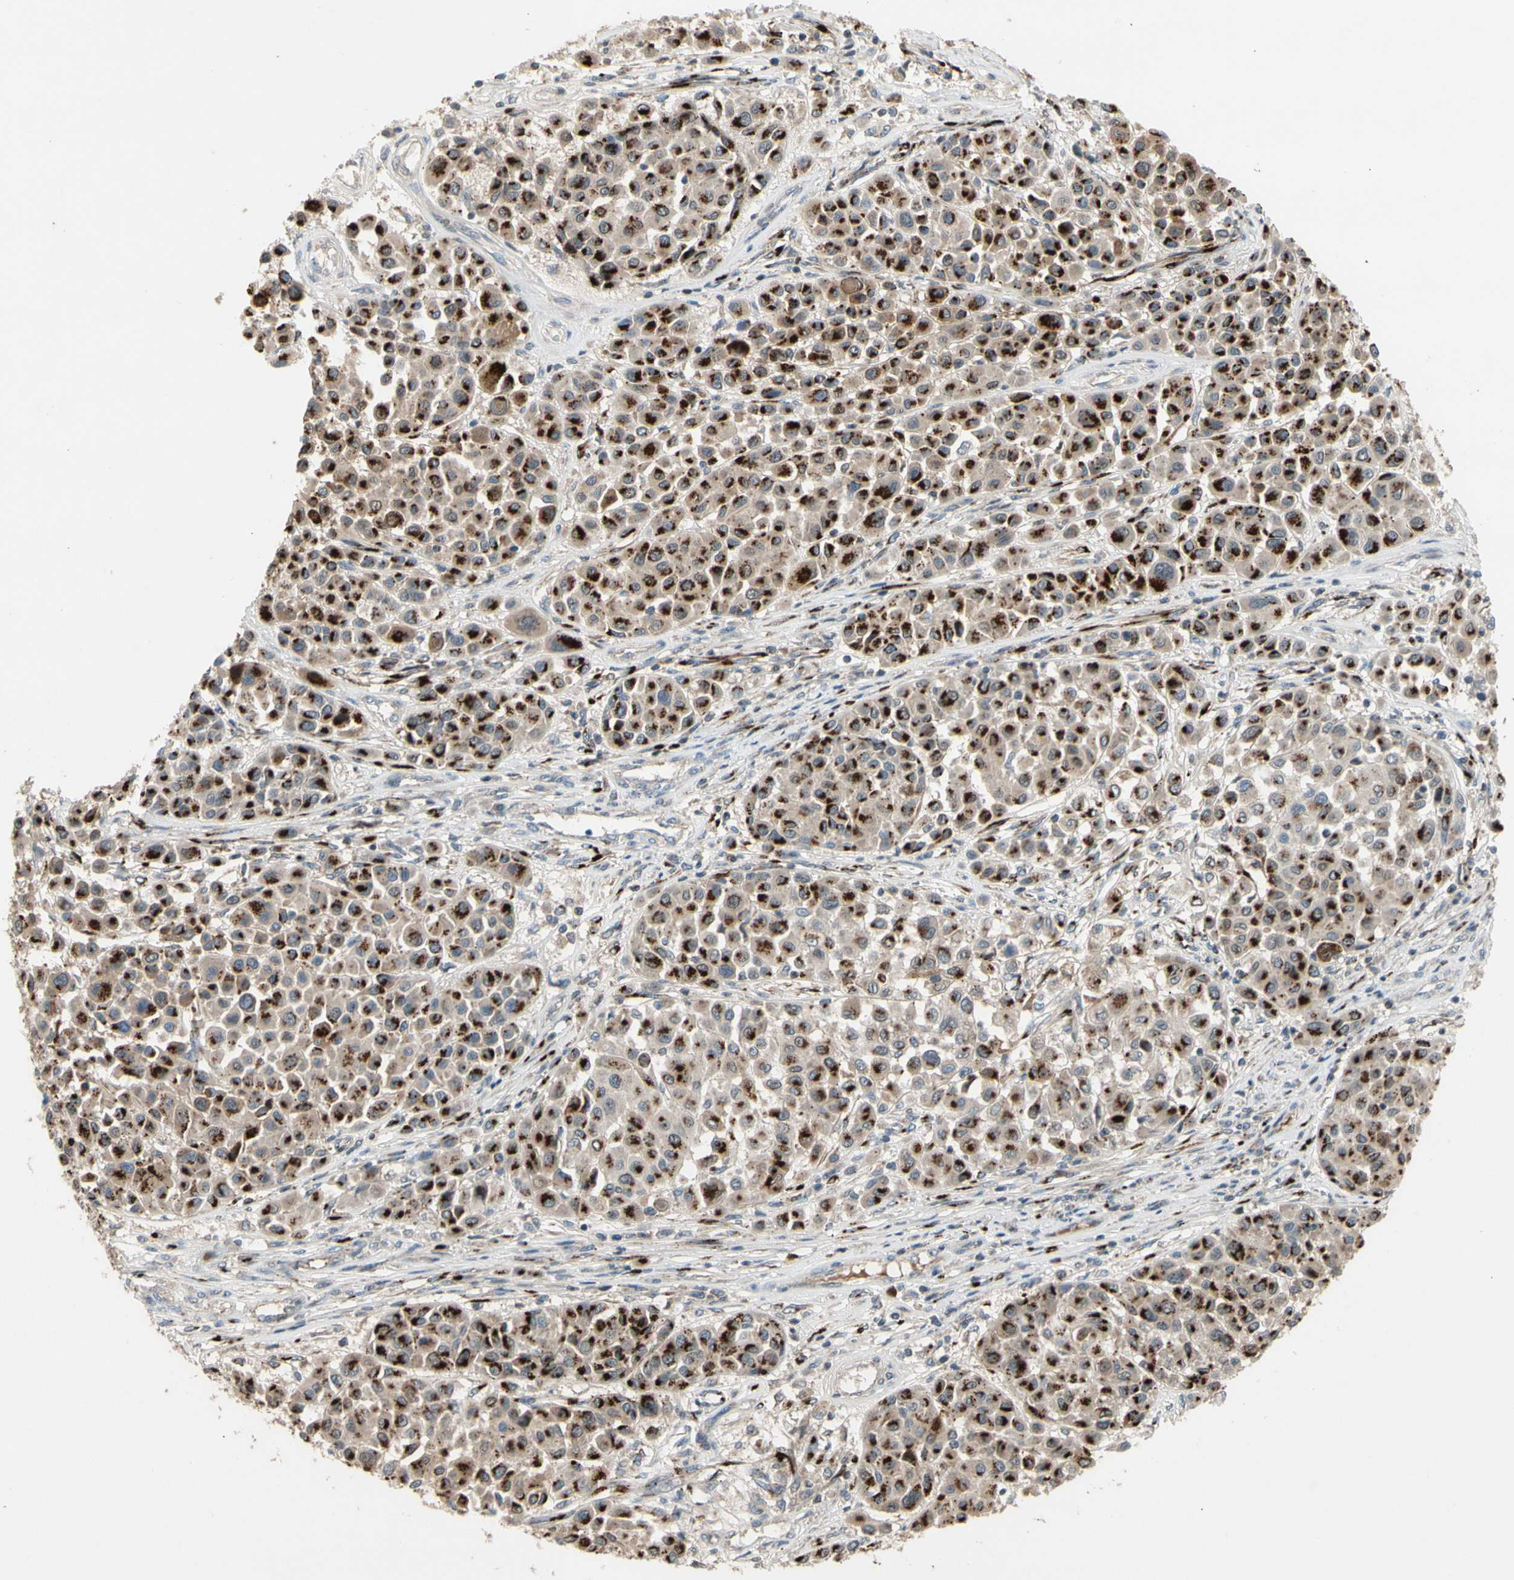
{"staining": {"intensity": "strong", "quantity": ">75%", "location": "cytoplasmic/membranous"}, "tissue": "melanoma", "cell_type": "Tumor cells", "image_type": "cancer", "snomed": [{"axis": "morphology", "description": "Malignant melanoma, Metastatic site"}, {"axis": "topography", "description": "Soft tissue"}], "caption": "Malignant melanoma (metastatic site) stained for a protein demonstrates strong cytoplasmic/membranous positivity in tumor cells.", "gene": "GALNT5", "patient": {"sex": "male", "age": 41}}